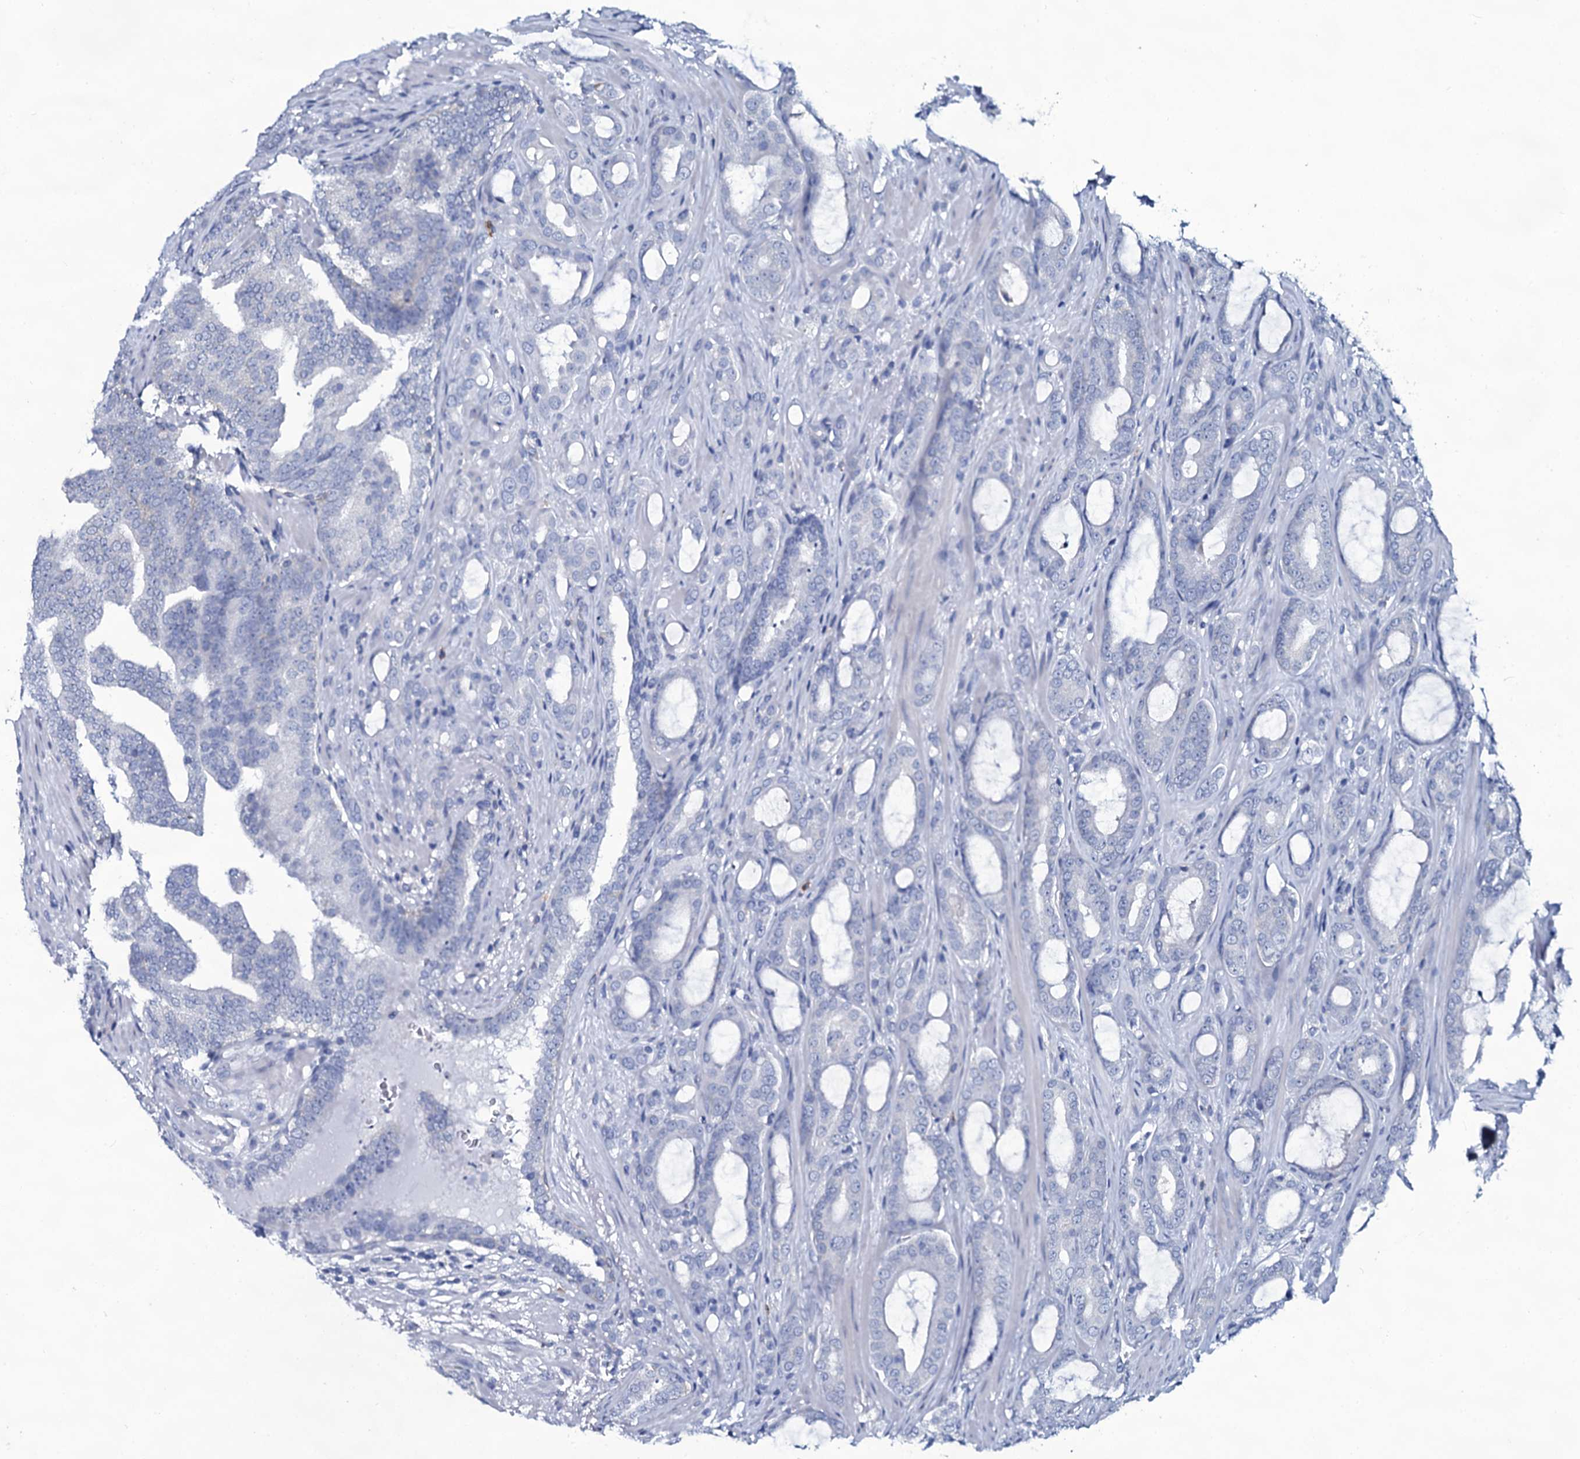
{"staining": {"intensity": "negative", "quantity": "none", "location": "none"}, "tissue": "prostate cancer", "cell_type": "Tumor cells", "image_type": "cancer", "snomed": [{"axis": "morphology", "description": "Adenocarcinoma, High grade"}, {"axis": "topography", "description": "Prostate"}], "caption": "Immunohistochemistry of high-grade adenocarcinoma (prostate) demonstrates no positivity in tumor cells.", "gene": "SLC4A7", "patient": {"sex": "male", "age": 72}}